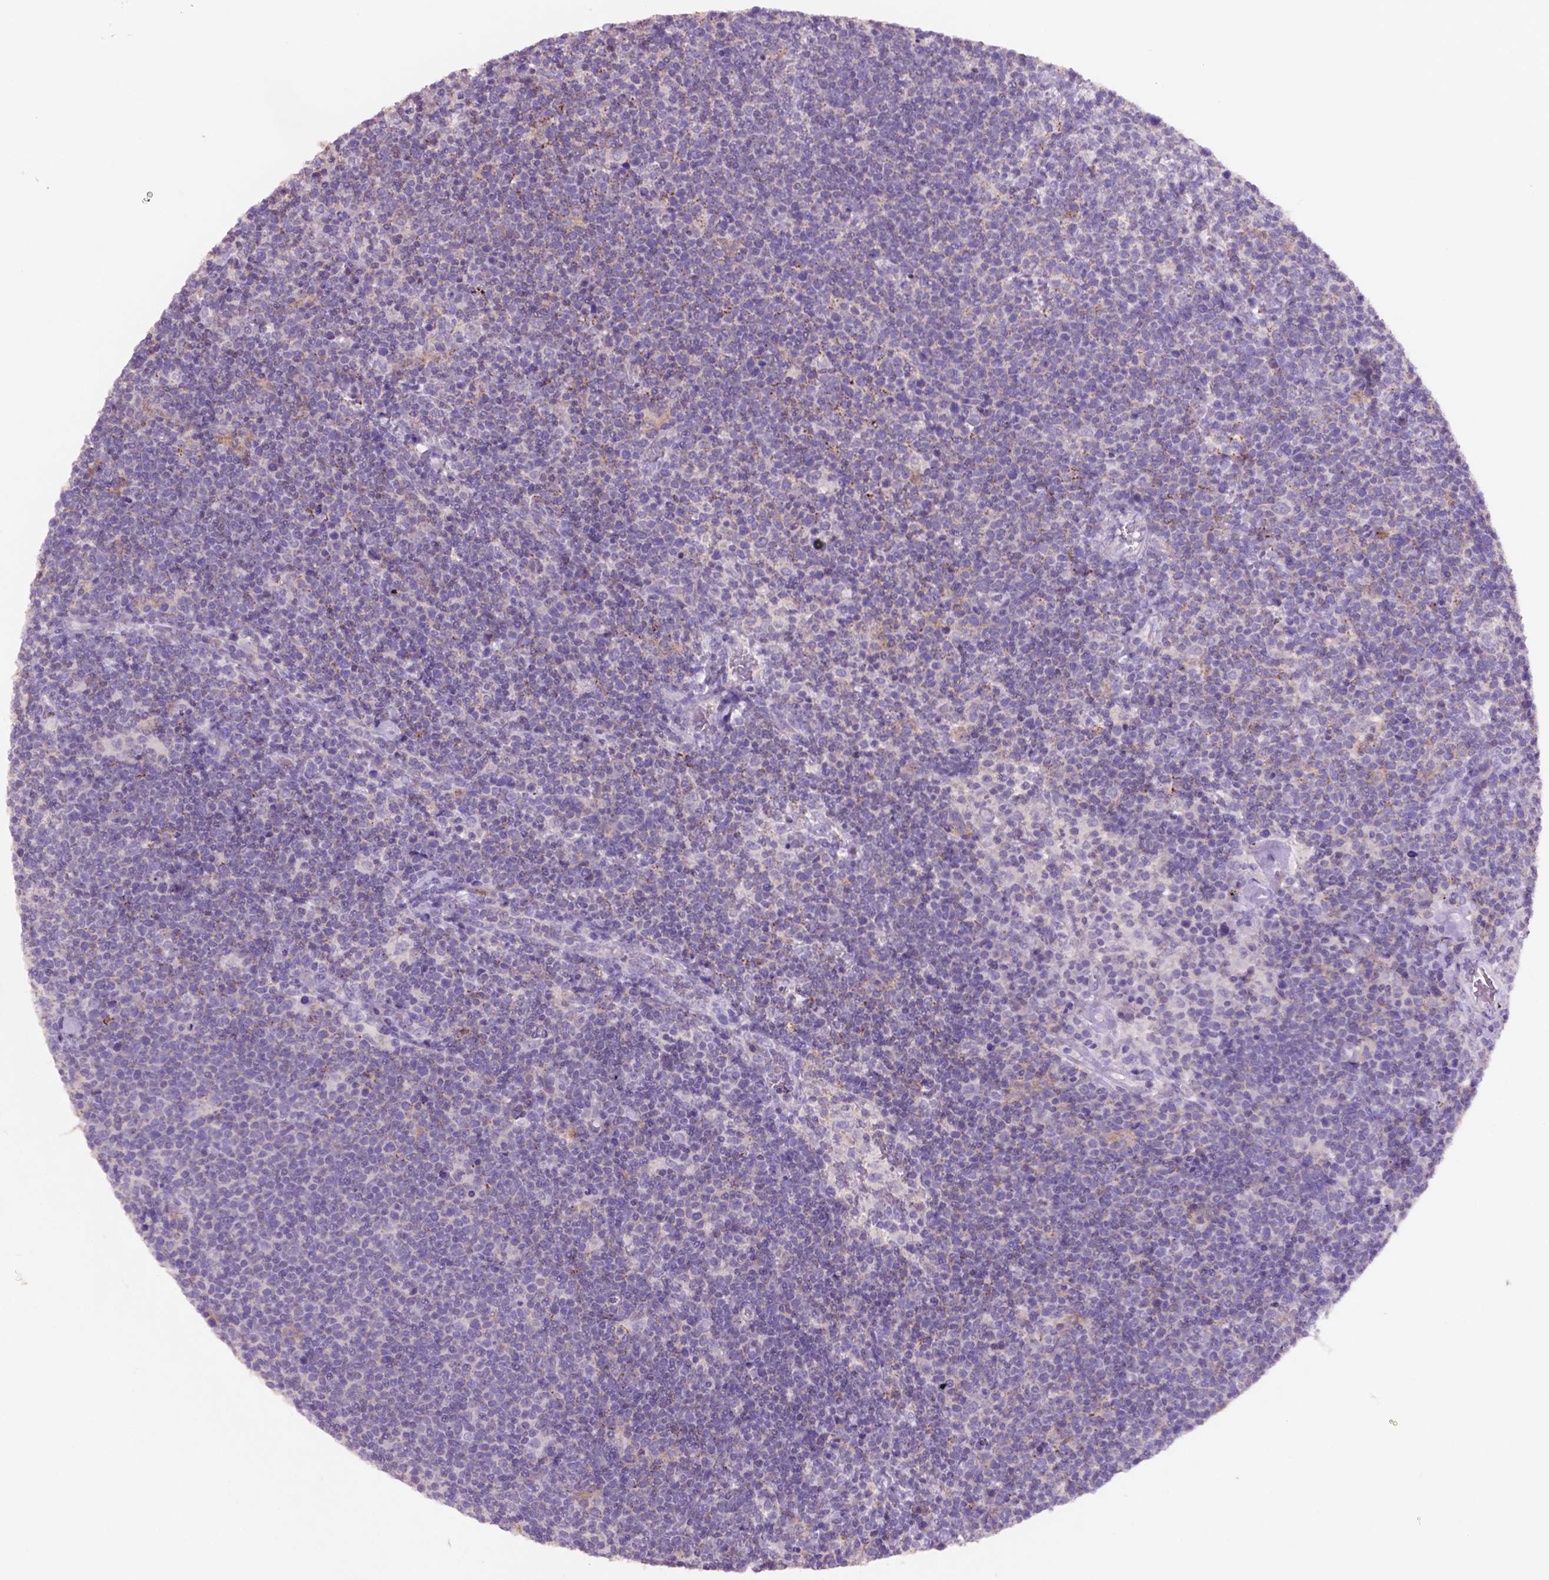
{"staining": {"intensity": "negative", "quantity": "none", "location": "none"}, "tissue": "lymphoma", "cell_type": "Tumor cells", "image_type": "cancer", "snomed": [{"axis": "morphology", "description": "Malignant lymphoma, non-Hodgkin's type, High grade"}, {"axis": "topography", "description": "Lymph node"}], "caption": "An immunohistochemistry (IHC) micrograph of high-grade malignant lymphoma, non-Hodgkin's type is shown. There is no staining in tumor cells of high-grade malignant lymphoma, non-Hodgkin's type.", "gene": "PRPS2", "patient": {"sex": "male", "age": 61}}